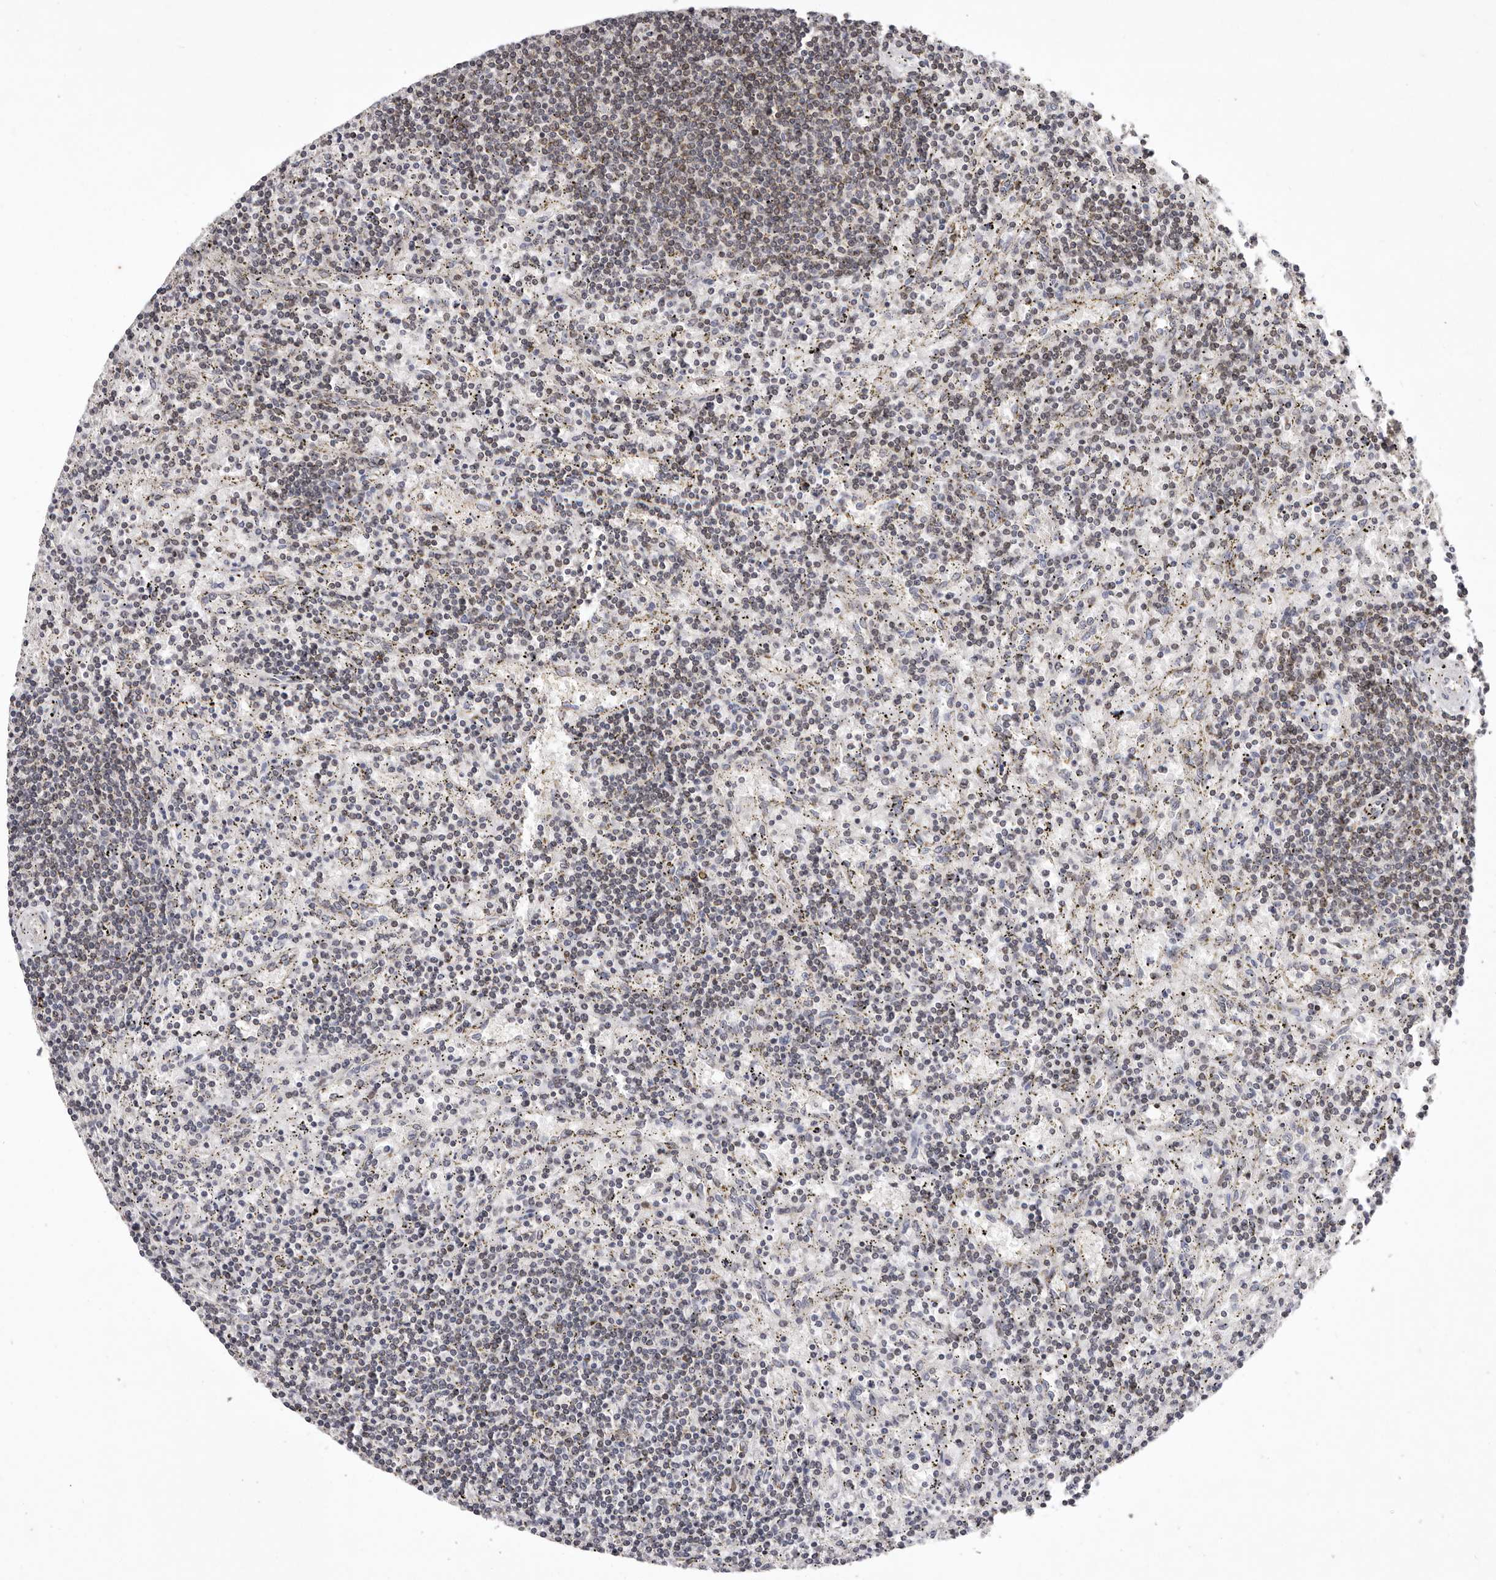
{"staining": {"intensity": "weak", "quantity": "25%-75%", "location": "cytoplasmic/membranous"}, "tissue": "lymphoma", "cell_type": "Tumor cells", "image_type": "cancer", "snomed": [{"axis": "morphology", "description": "Malignant lymphoma, non-Hodgkin's type, Low grade"}, {"axis": "topography", "description": "Spleen"}], "caption": "DAB immunohistochemical staining of human lymphoma displays weak cytoplasmic/membranous protein expression in approximately 25%-75% of tumor cells.", "gene": "TIMM17B", "patient": {"sex": "male", "age": 76}}